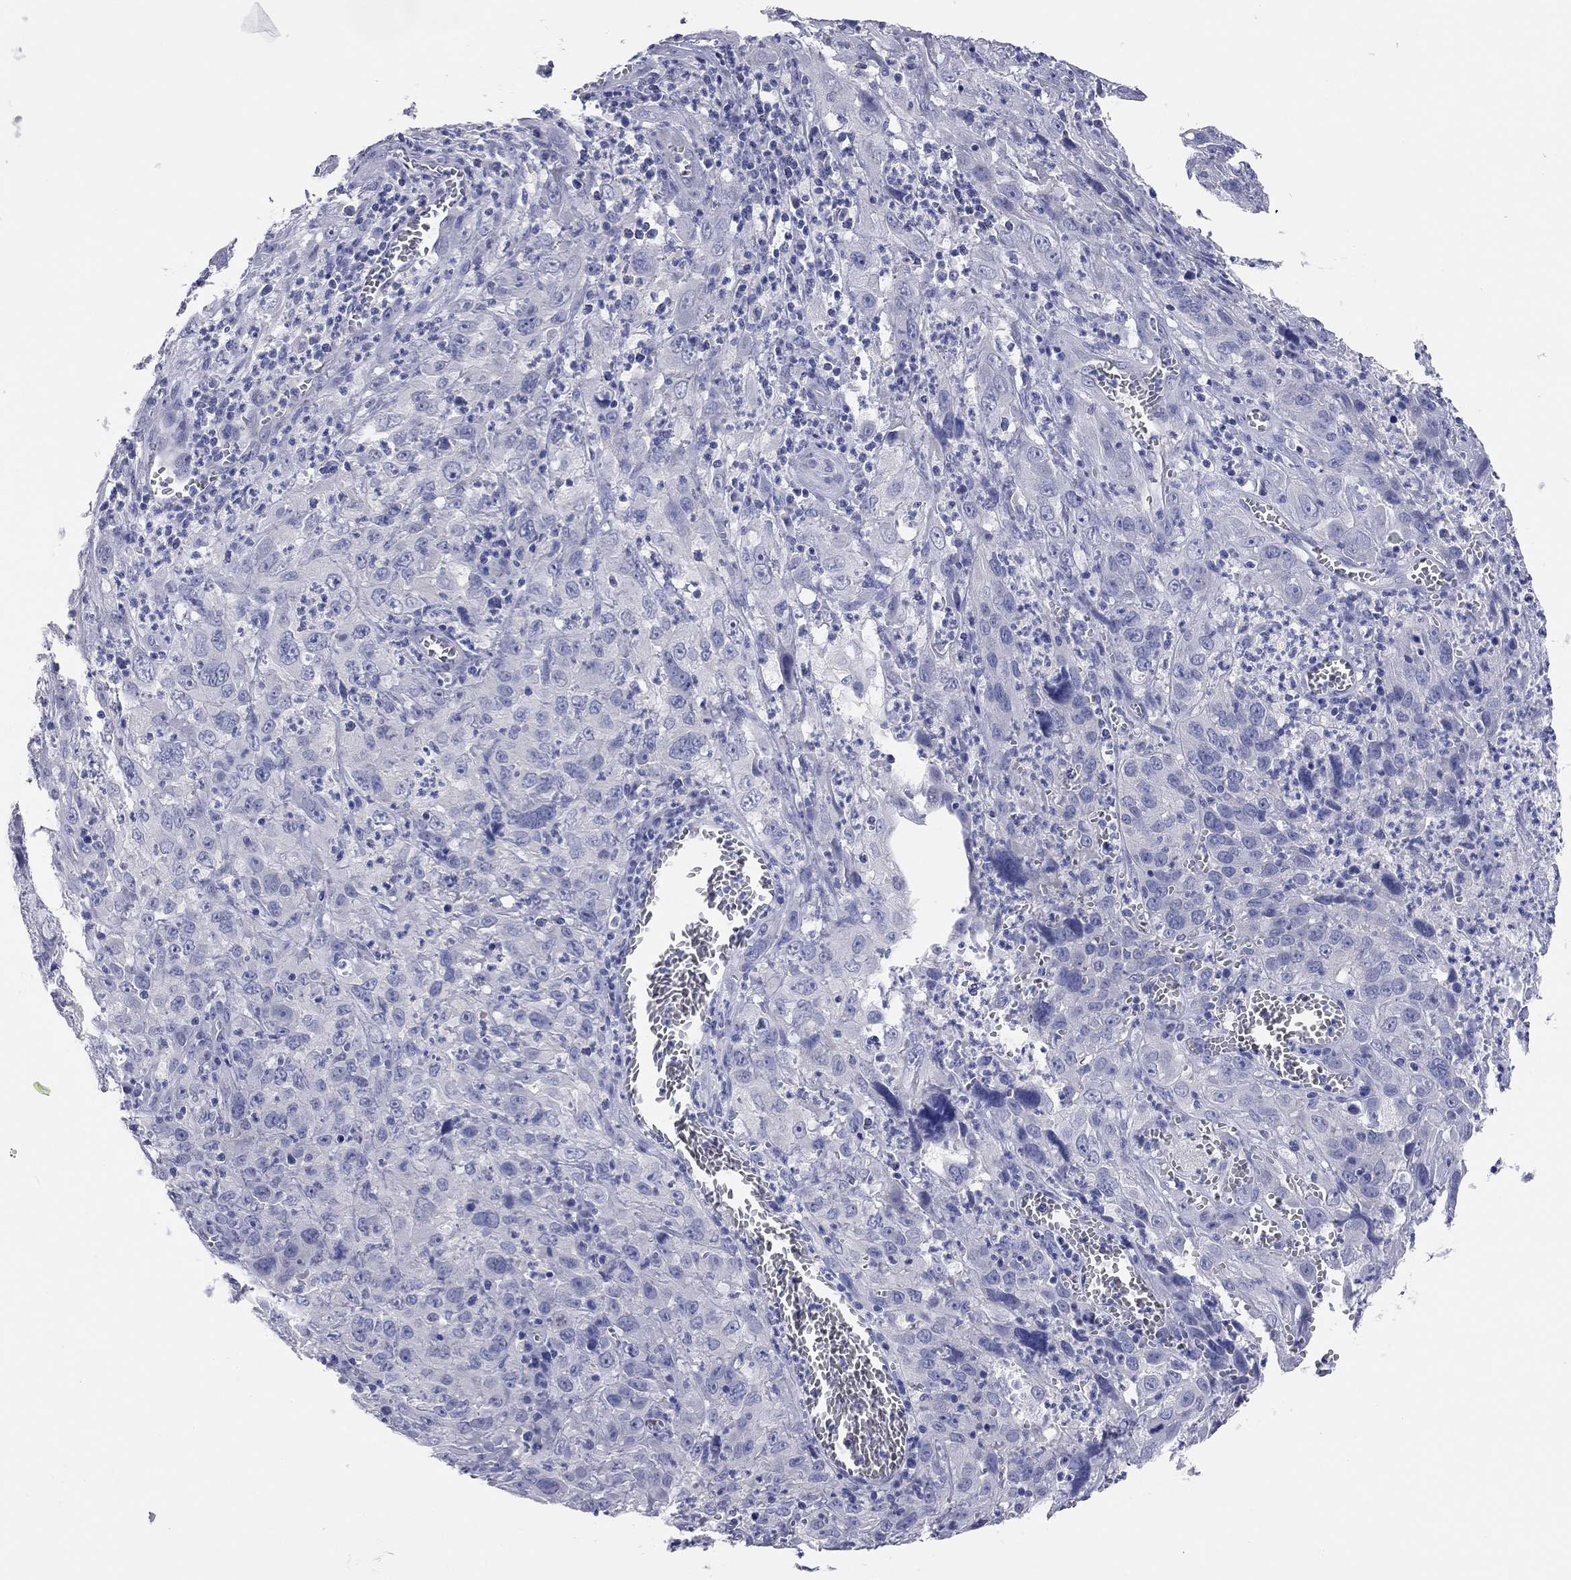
{"staining": {"intensity": "negative", "quantity": "none", "location": "none"}, "tissue": "cervical cancer", "cell_type": "Tumor cells", "image_type": "cancer", "snomed": [{"axis": "morphology", "description": "Squamous cell carcinoma, NOS"}, {"axis": "topography", "description": "Cervix"}], "caption": "An immunohistochemistry image of cervical cancer is shown. There is no staining in tumor cells of cervical cancer.", "gene": "TMEM221", "patient": {"sex": "female", "age": 32}}